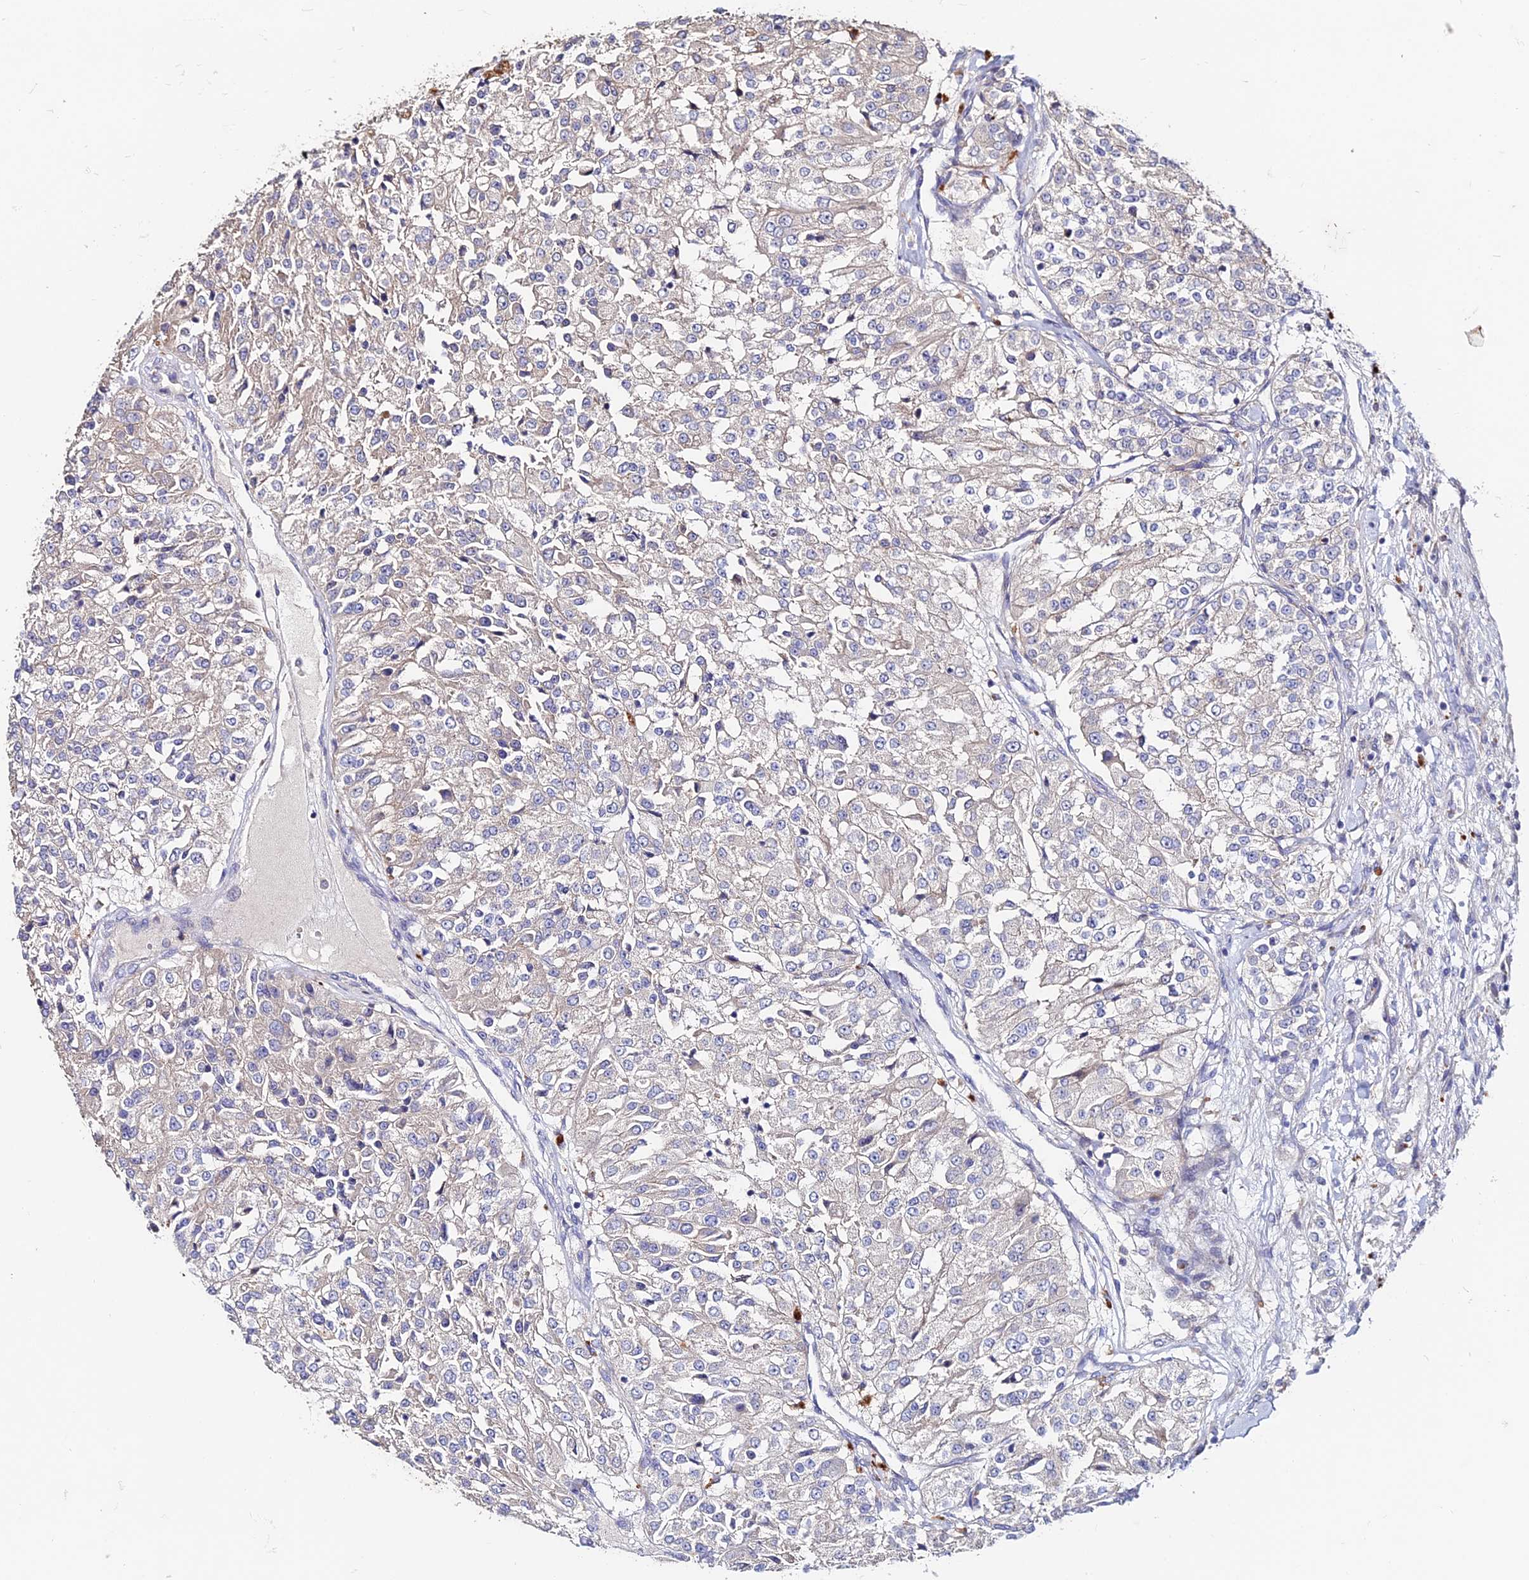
{"staining": {"intensity": "negative", "quantity": "none", "location": "none"}, "tissue": "renal cancer", "cell_type": "Tumor cells", "image_type": "cancer", "snomed": [{"axis": "morphology", "description": "Adenocarcinoma, NOS"}, {"axis": "topography", "description": "Kidney"}], "caption": "Immunohistochemical staining of human adenocarcinoma (renal) exhibits no significant staining in tumor cells.", "gene": "ACTR5", "patient": {"sex": "female", "age": 63}}